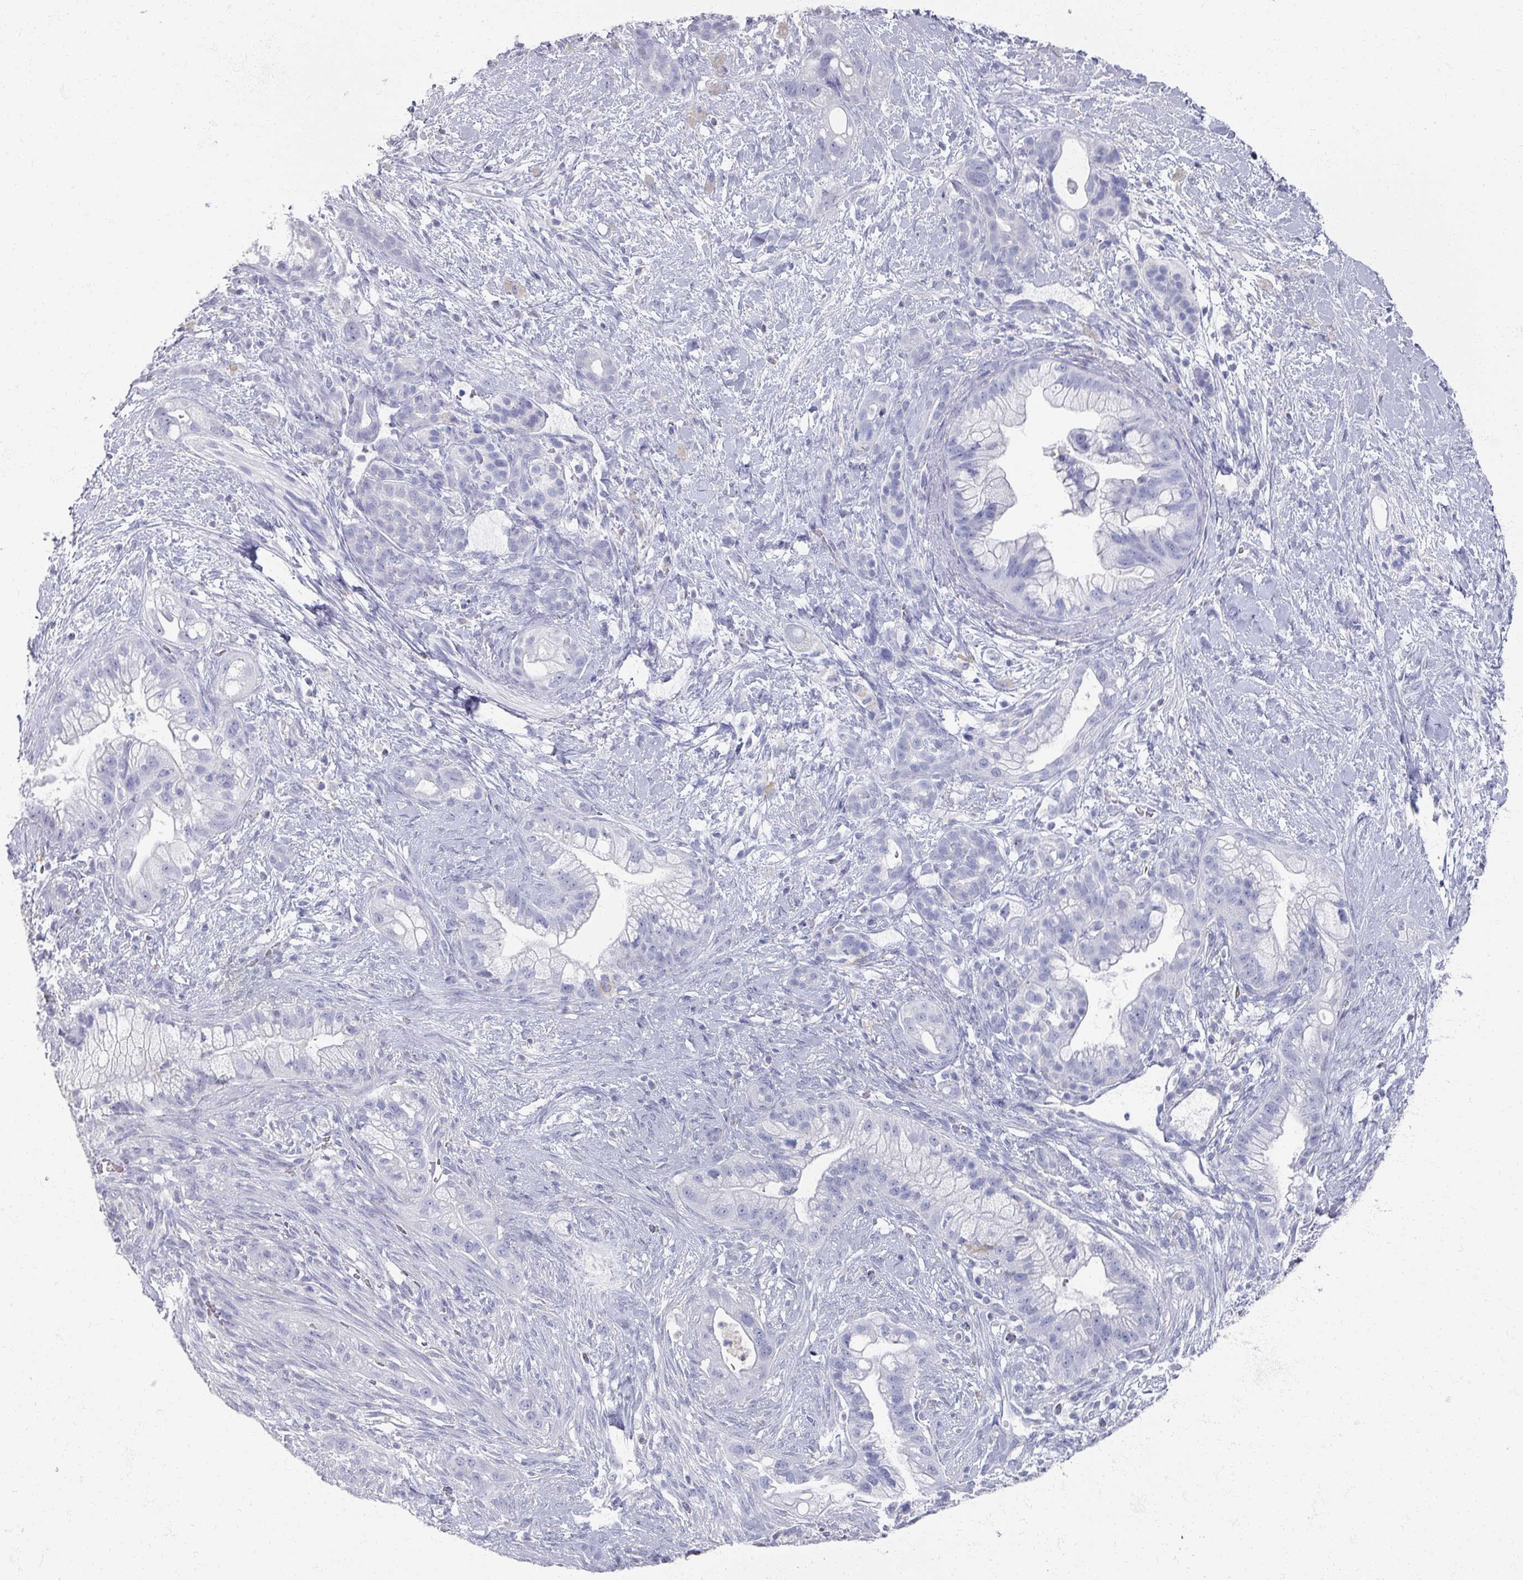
{"staining": {"intensity": "negative", "quantity": "none", "location": "none"}, "tissue": "pancreatic cancer", "cell_type": "Tumor cells", "image_type": "cancer", "snomed": [{"axis": "morphology", "description": "Adenocarcinoma, NOS"}, {"axis": "topography", "description": "Pancreas"}], "caption": "This is a micrograph of immunohistochemistry staining of pancreatic adenocarcinoma, which shows no positivity in tumor cells.", "gene": "OMG", "patient": {"sex": "male", "age": 44}}